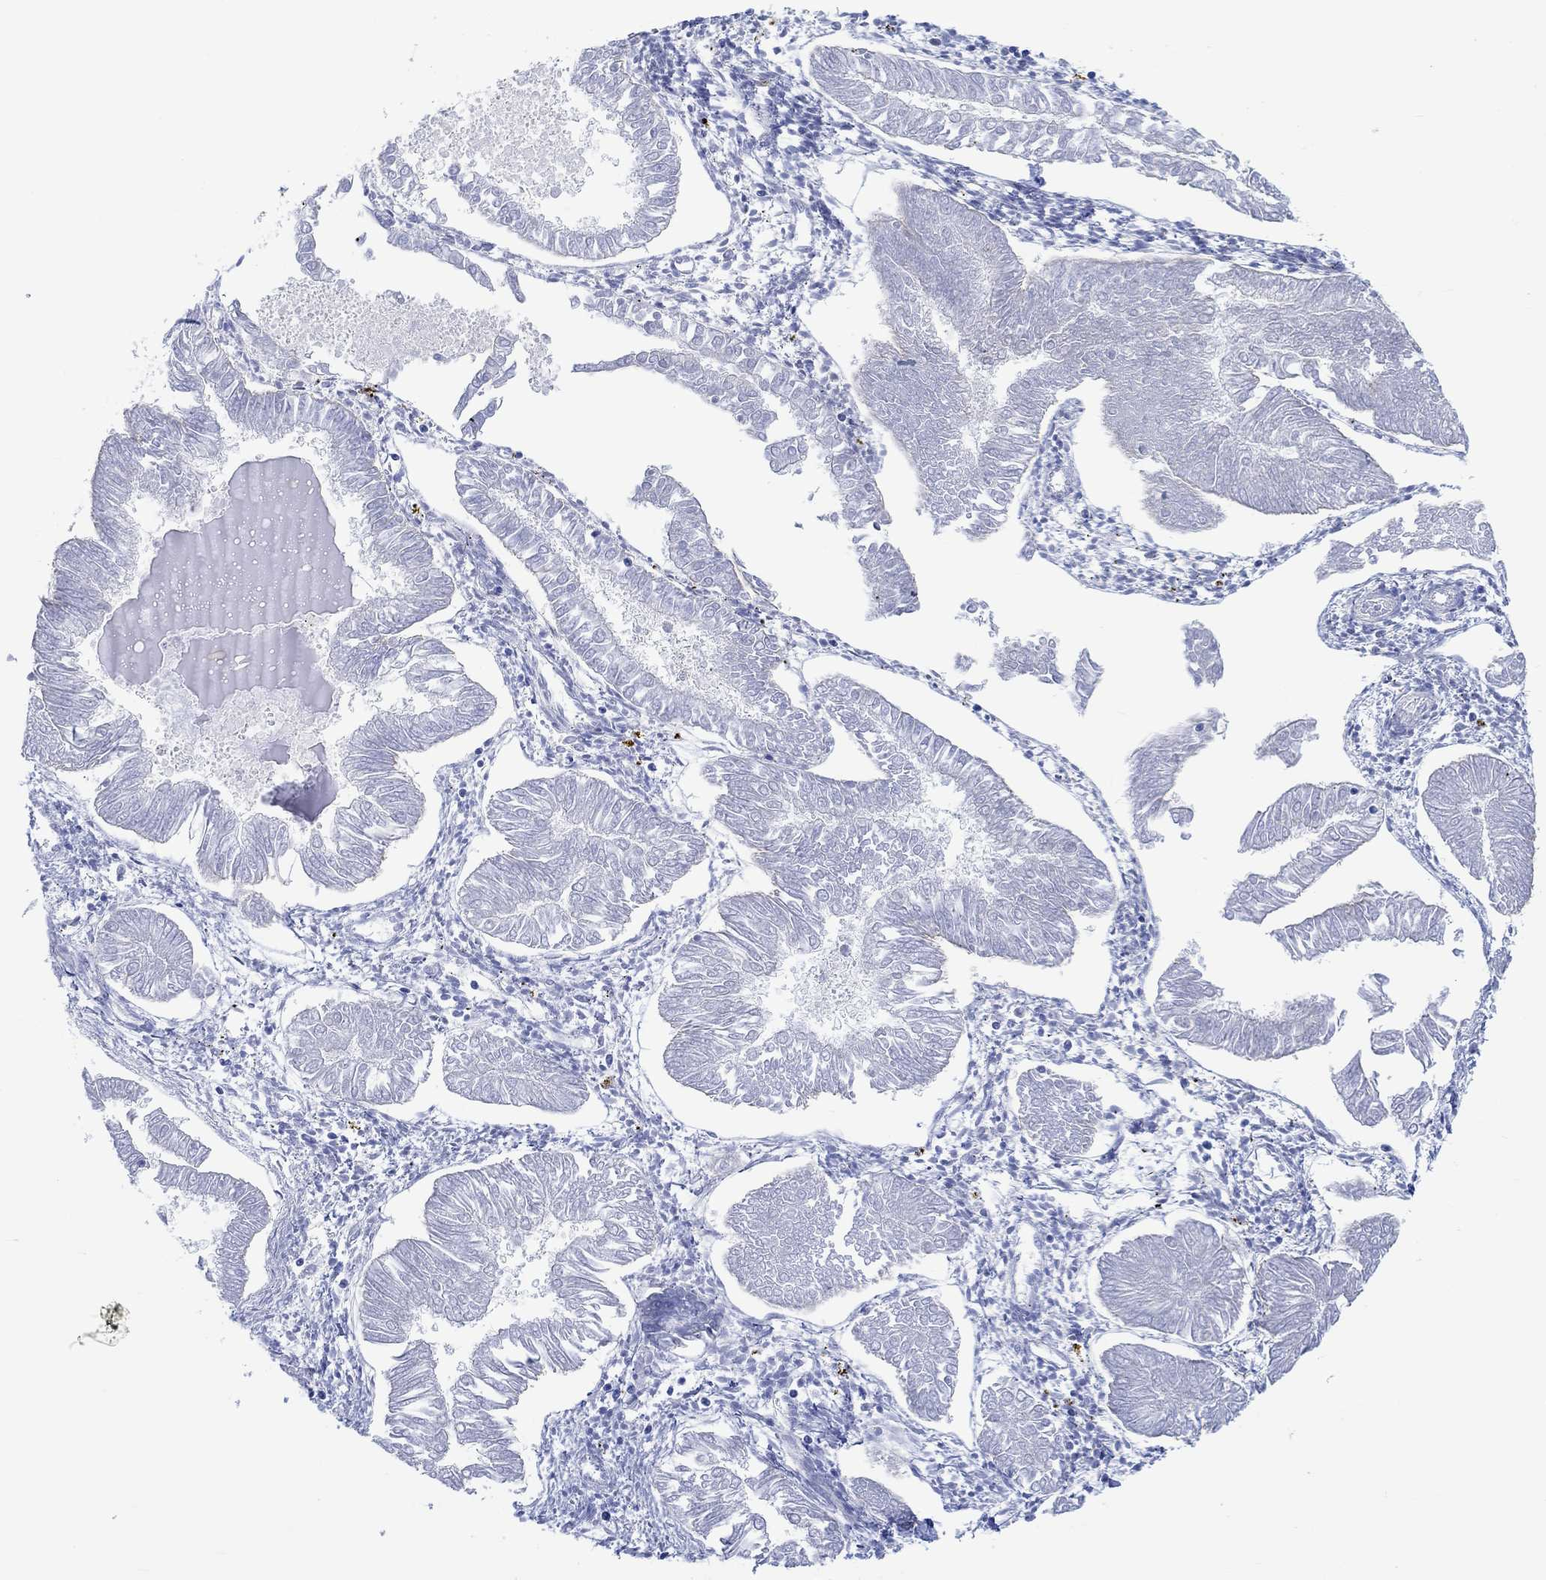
{"staining": {"intensity": "negative", "quantity": "none", "location": "none"}, "tissue": "endometrial cancer", "cell_type": "Tumor cells", "image_type": "cancer", "snomed": [{"axis": "morphology", "description": "Adenocarcinoma, NOS"}, {"axis": "topography", "description": "Endometrium"}], "caption": "A high-resolution micrograph shows immunohistochemistry (IHC) staining of endometrial cancer (adenocarcinoma), which displays no significant staining in tumor cells.", "gene": "REEP6", "patient": {"sex": "female", "age": 53}}